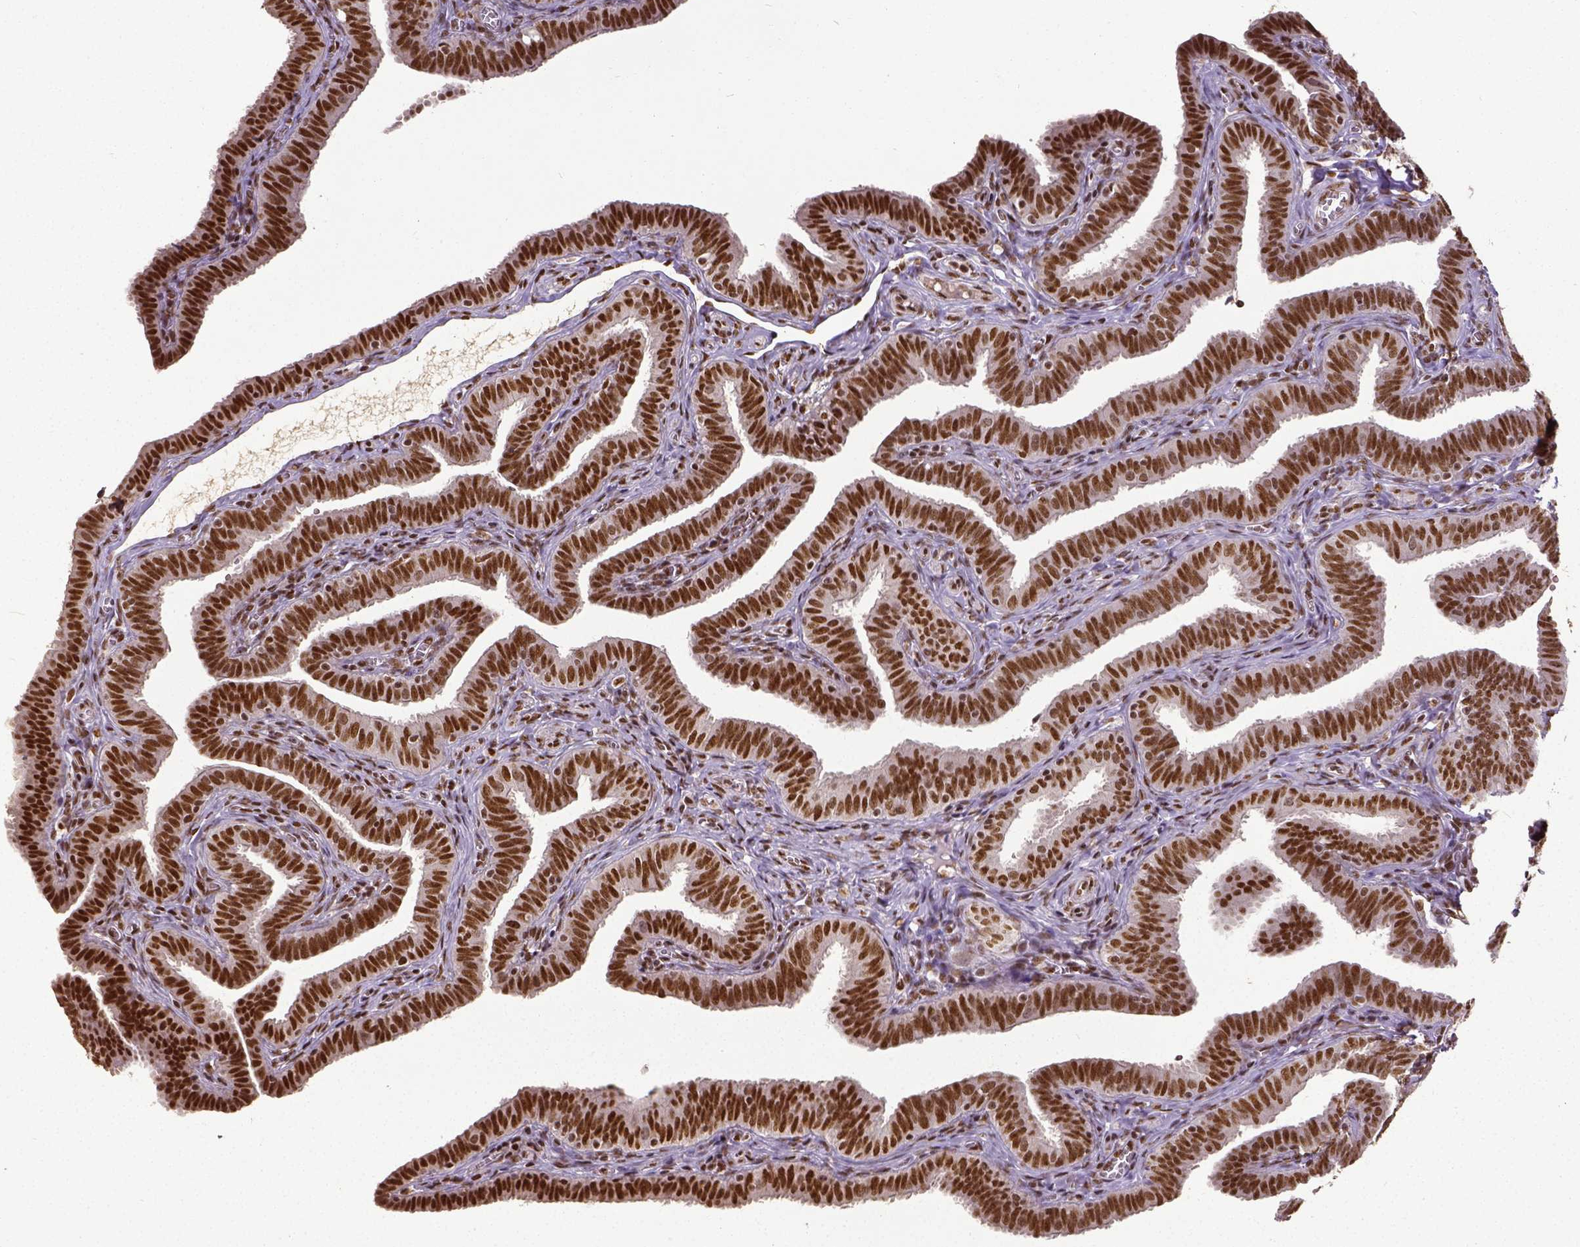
{"staining": {"intensity": "strong", "quantity": ">75%", "location": "nuclear"}, "tissue": "fallopian tube", "cell_type": "Glandular cells", "image_type": "normal", "snomed": [{"axis": "morphology", "description": "Normal tissue, NOS"}, {"axis": "topography", "description": "Fallopian tube"}], "caption": "The photomicrograph displays a brown stain indicating the presence of a protein in the nuclear of glandular cells in fallopian tube. Ihc stains the protein in brown and the nuclei are stained blue.", "gene": "ATRX", "patient": {"sex": "female", "age": 25}}